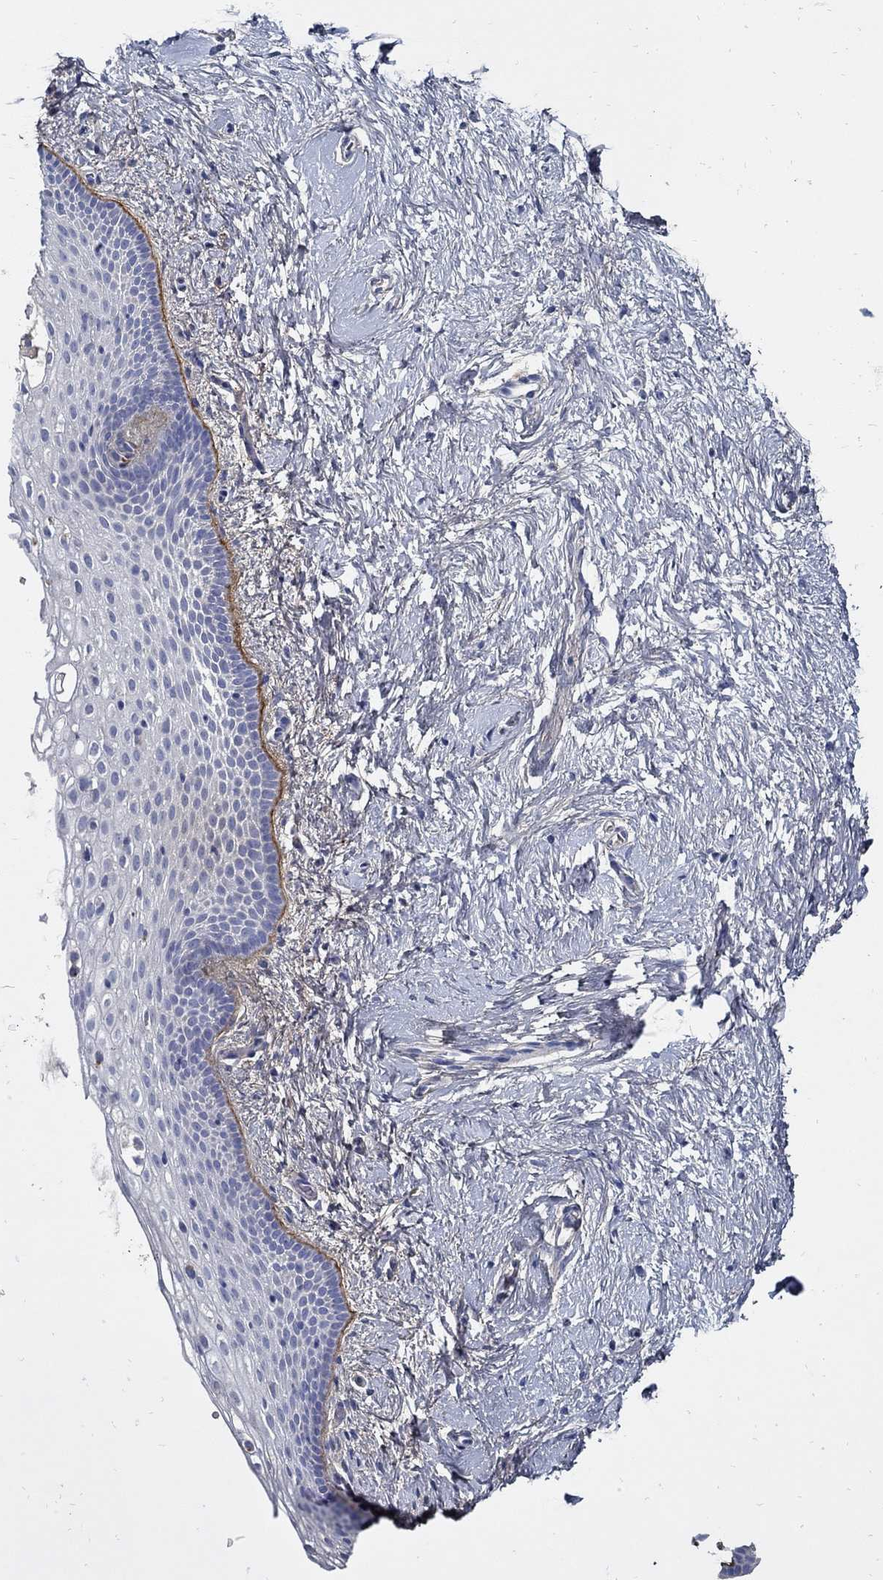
{"staining": {"intensity": "negative", "quantity": "none", "location": "none"}, "tissue": "vagina", "cell_type": "Squamous epithelial cells", "image_type": "normal", "snomed": [{"axis": "morphology", "description": "Normal tissue, NOS"}, {"axis": "topography", "description": "Vagina"}], "caption": "Immunohistochemistry histopathology image of benign human vagina stained for a protein (brown), which demonstrates no expression in squamous epithelial cells. (Stains: DAB immunohistochemistry (IHC) with hematoxylin counter stain, Microscopy: brightfield microscopy at high magnification).", "gene": "TGFBI", "patient": {"sex": "female", "age": 61}}